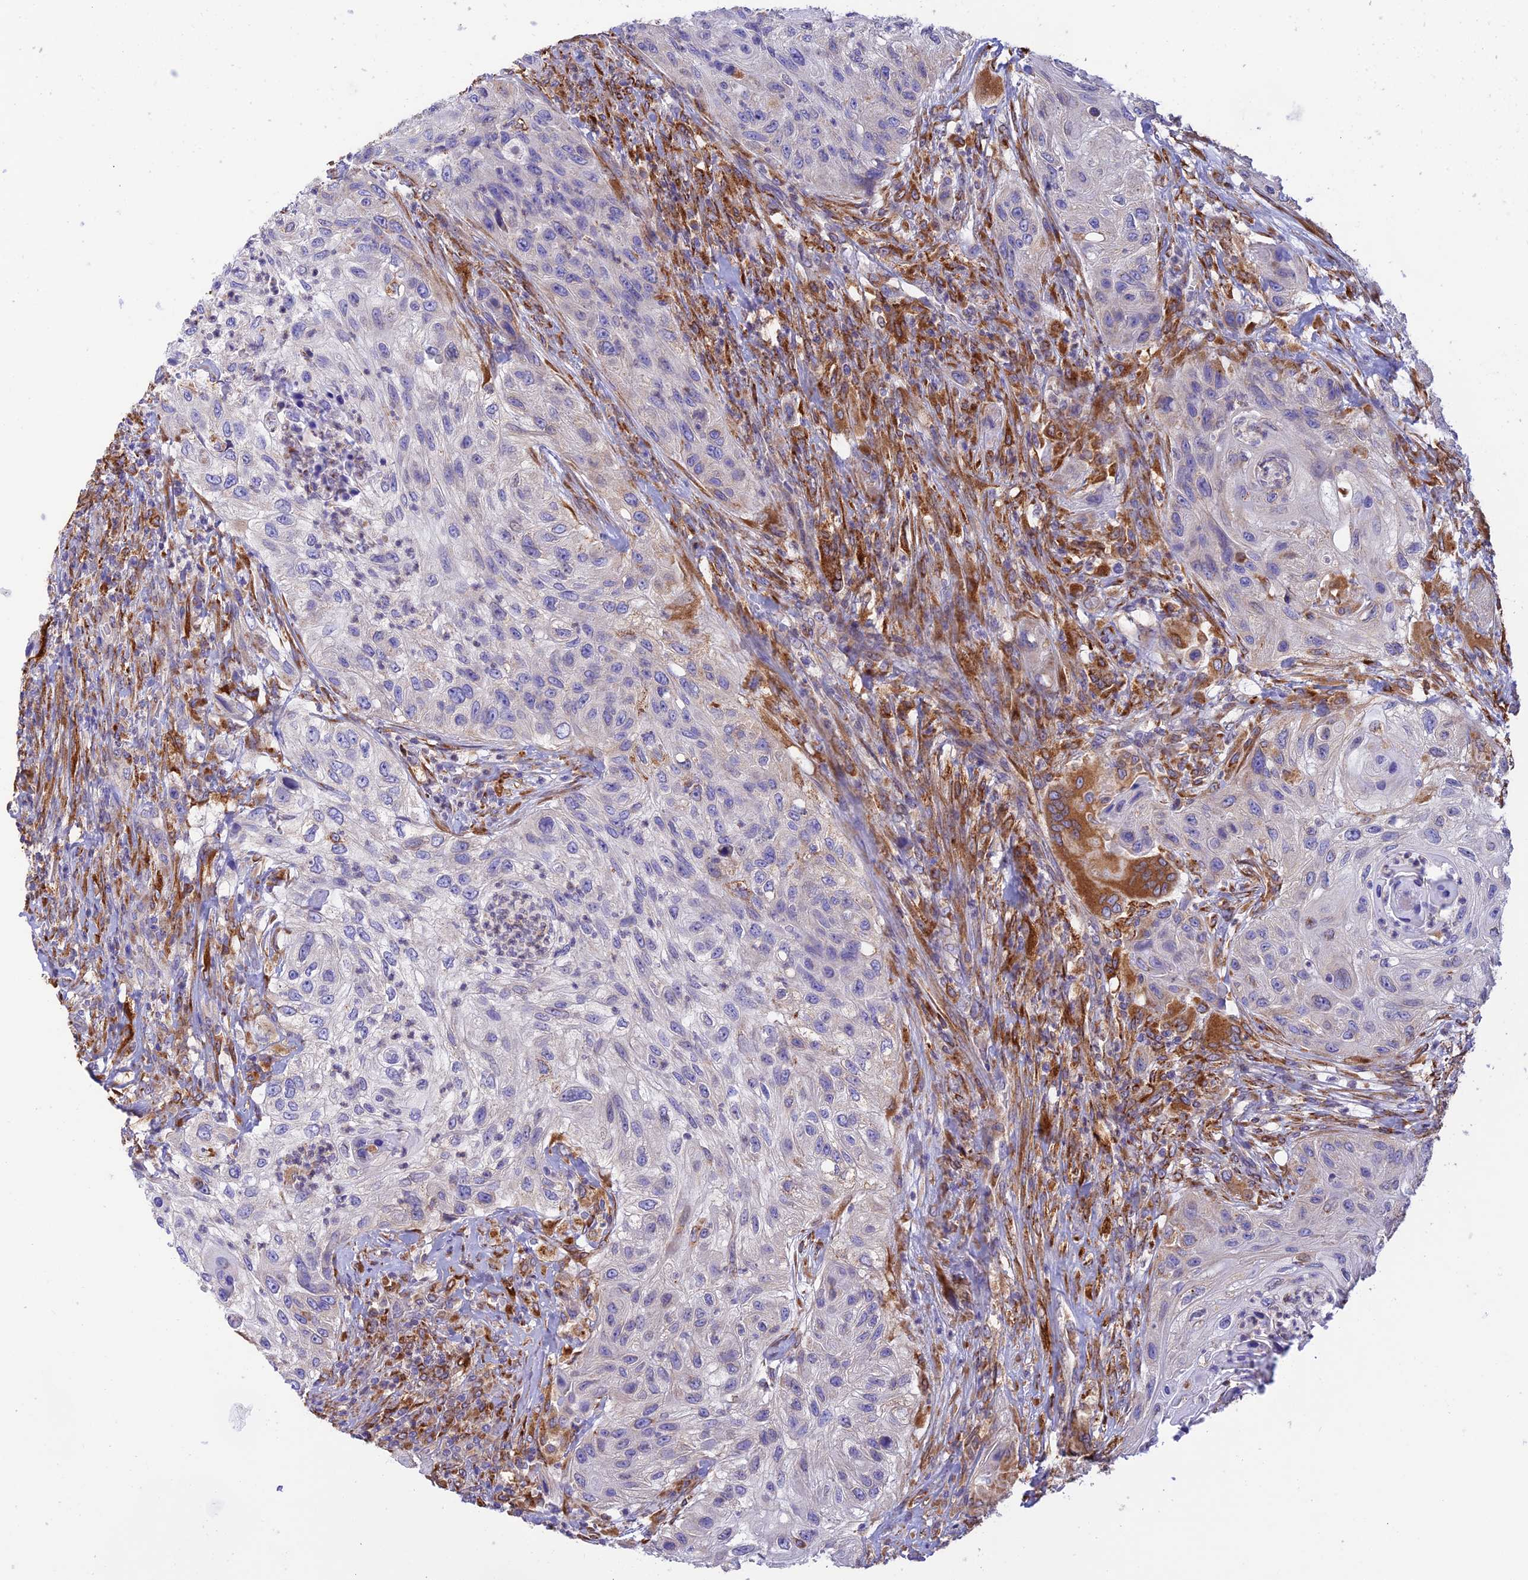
{"staining": {"intensity": "negative", "quantity": "none", "location": "none"}, "tissue": "urothelial cancer", "cell_type": "Tumor cells", "image_type": "cancer", "snomed": [{"axis": "morphology", "description": "Urothelial carcinoma, High grade"}, {"axis": "topography", "description": "Urinary bladder"}], "caption": "Protein analysis of high-grade urothelial carcinoma shows no significant expression in tumor cells.", "gene": "VKORC1", "patient": {"sex": "female", "age": 60}}